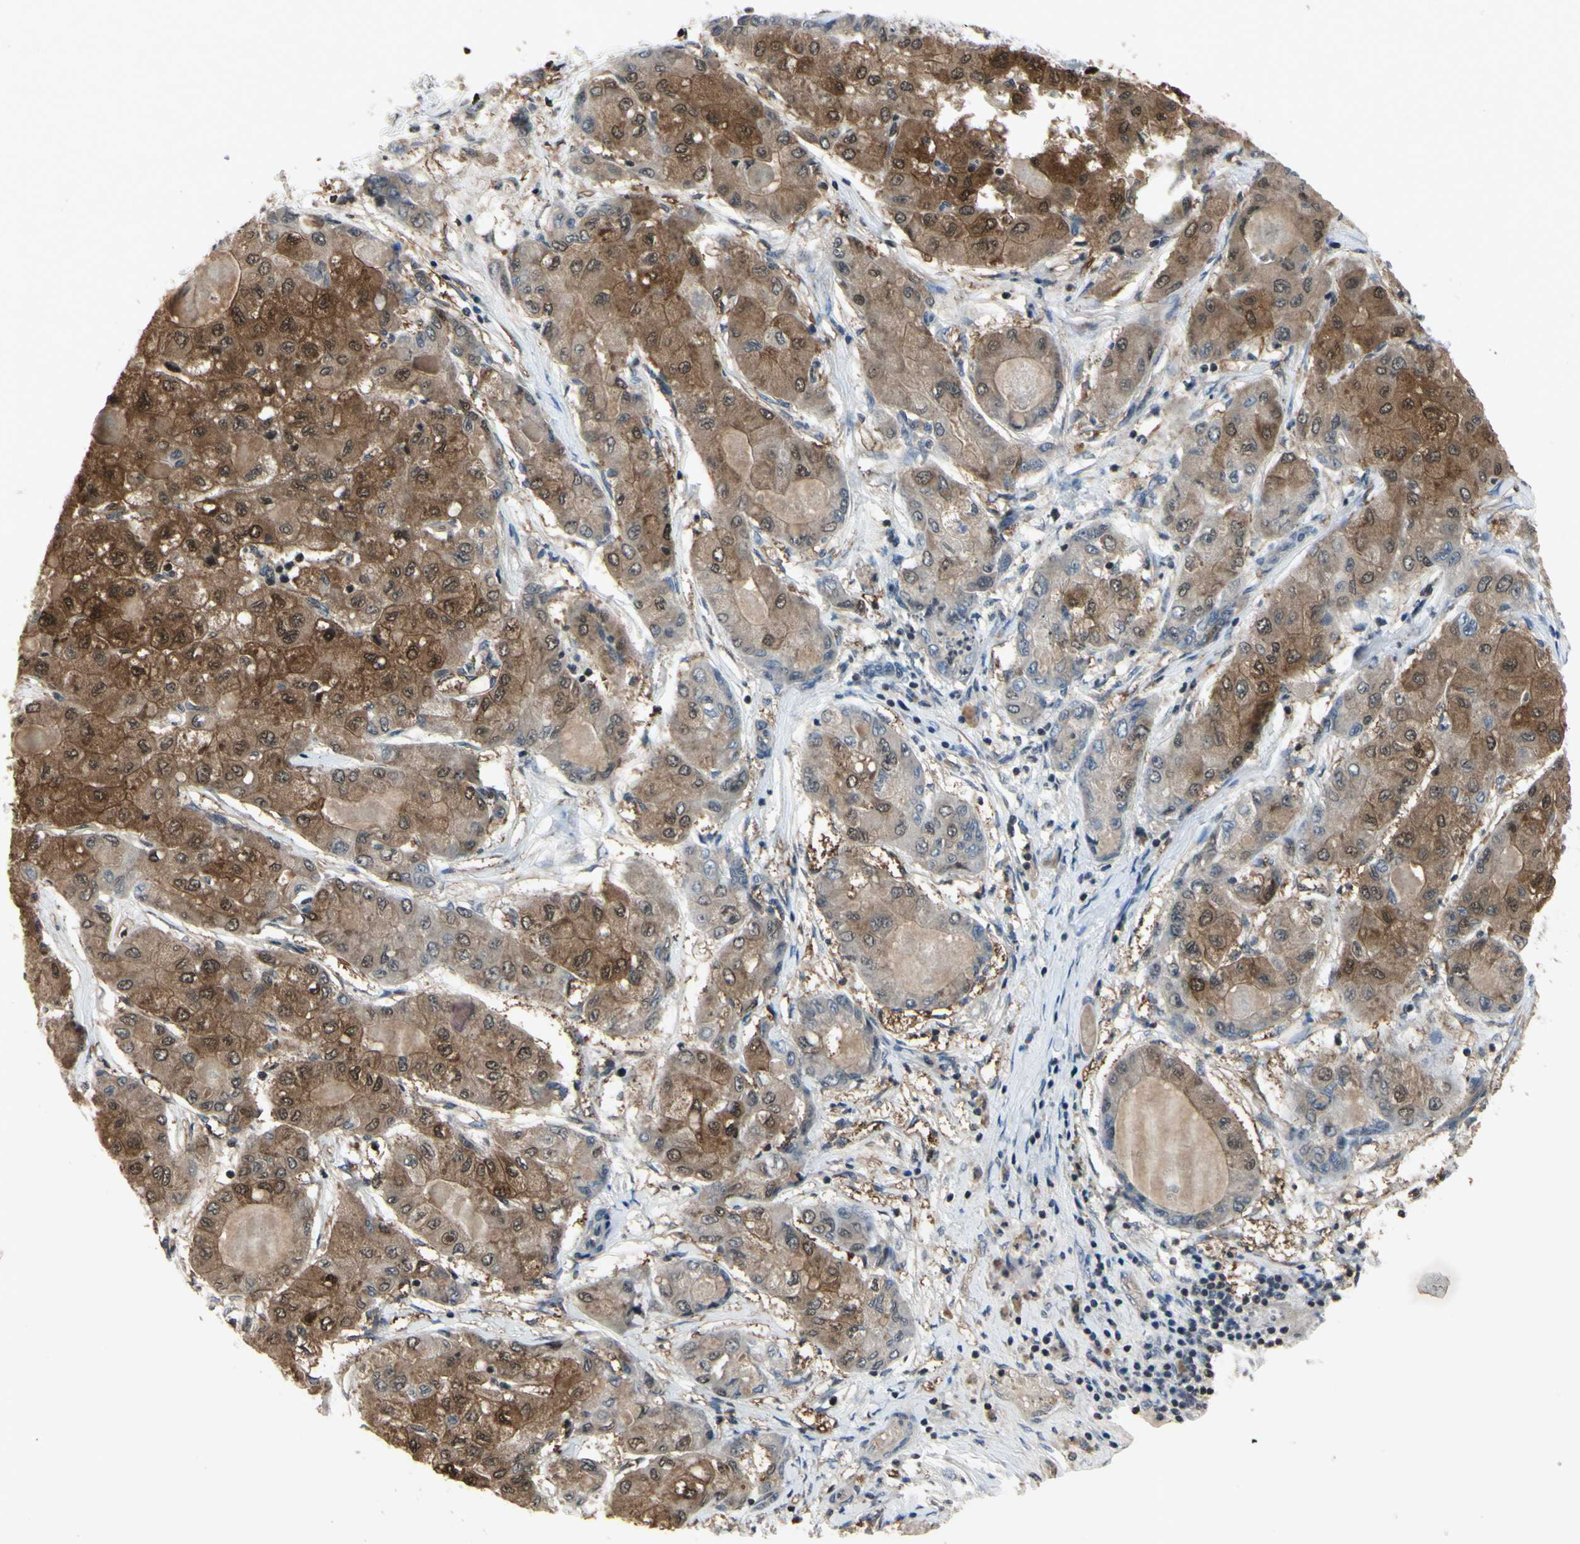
{"staining": {"intensity": "strong", "quantity": ">75%", "location": "cytoplasmic/membranous,nuclear"}, "tissue": "liver cancer", "cell_type": "Tumor cells", "image_type": "cancer", "snomed": [{"axis": "morphology", "description": "Carcinoma, Hepatocellular, NOS"}, {"axis": "topography", "description": "Liver"}], "caption": "The image exhibits a brown stain indicating the presence of a protein in the cytoplasmic/membranous and nuclear of tumor cells in liver cancer (hepatocellular carcinoma).", "gene": "ARG1", "patient": {"sex": "male", "age": 80}}